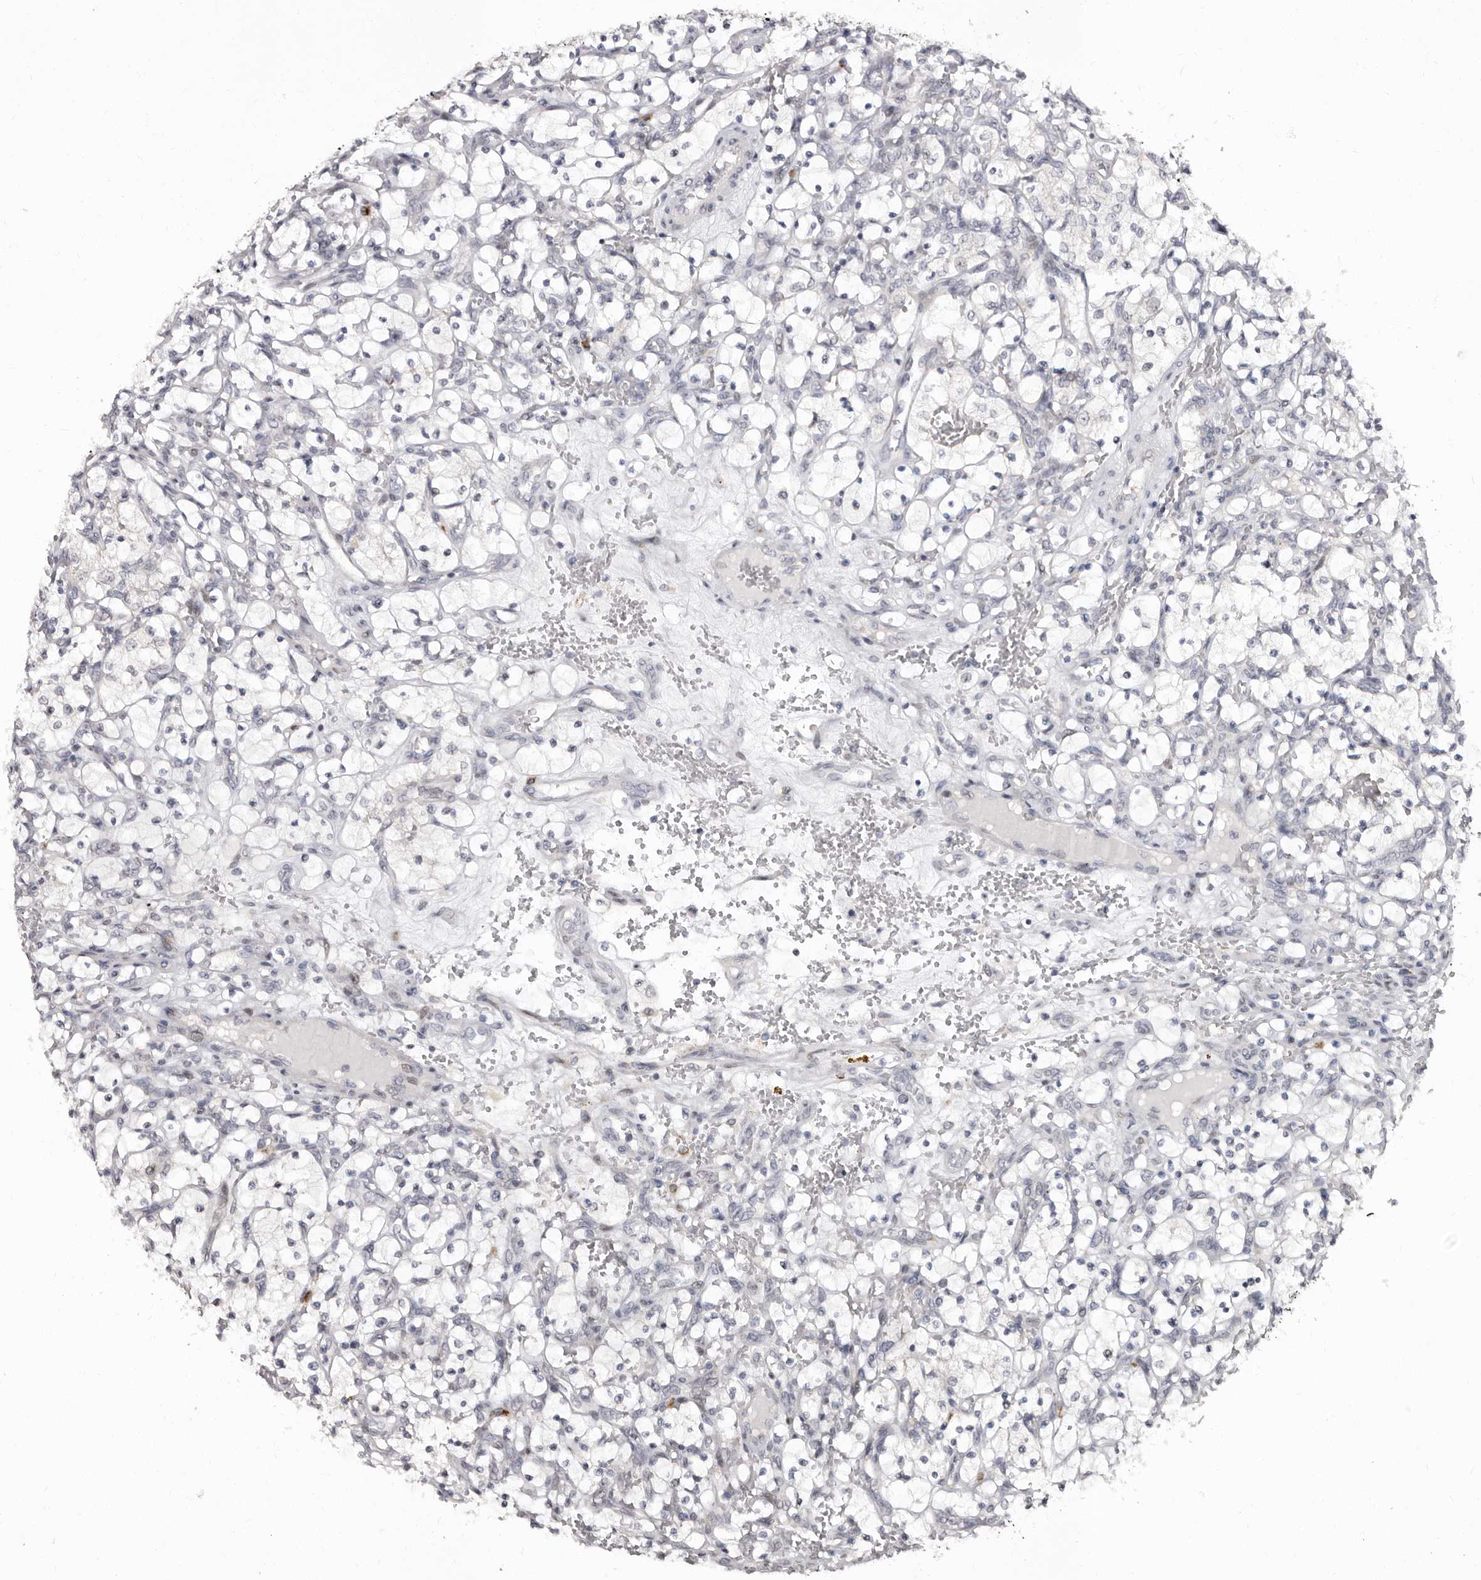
{"staining": {"intensity": "negative", "quantity": "none", "location": "none"}, "tissue": "renal cancer", "cell_type": "Tumor cells", "image_type": "cancer", "snomed": [{"axis": "morphology", "description": "Adenocarcinoma, NOS"}, {"axis": "topography", "description": "Kidney"}], "caption": "An immunohistochemistry photomicrograph of renal adenocarcinoma is shown. There is no staining in tumor cells of renal adenocarcinoma.", "gene": "PHF20L1", "patient": {"sex": "female", "age": 69}}